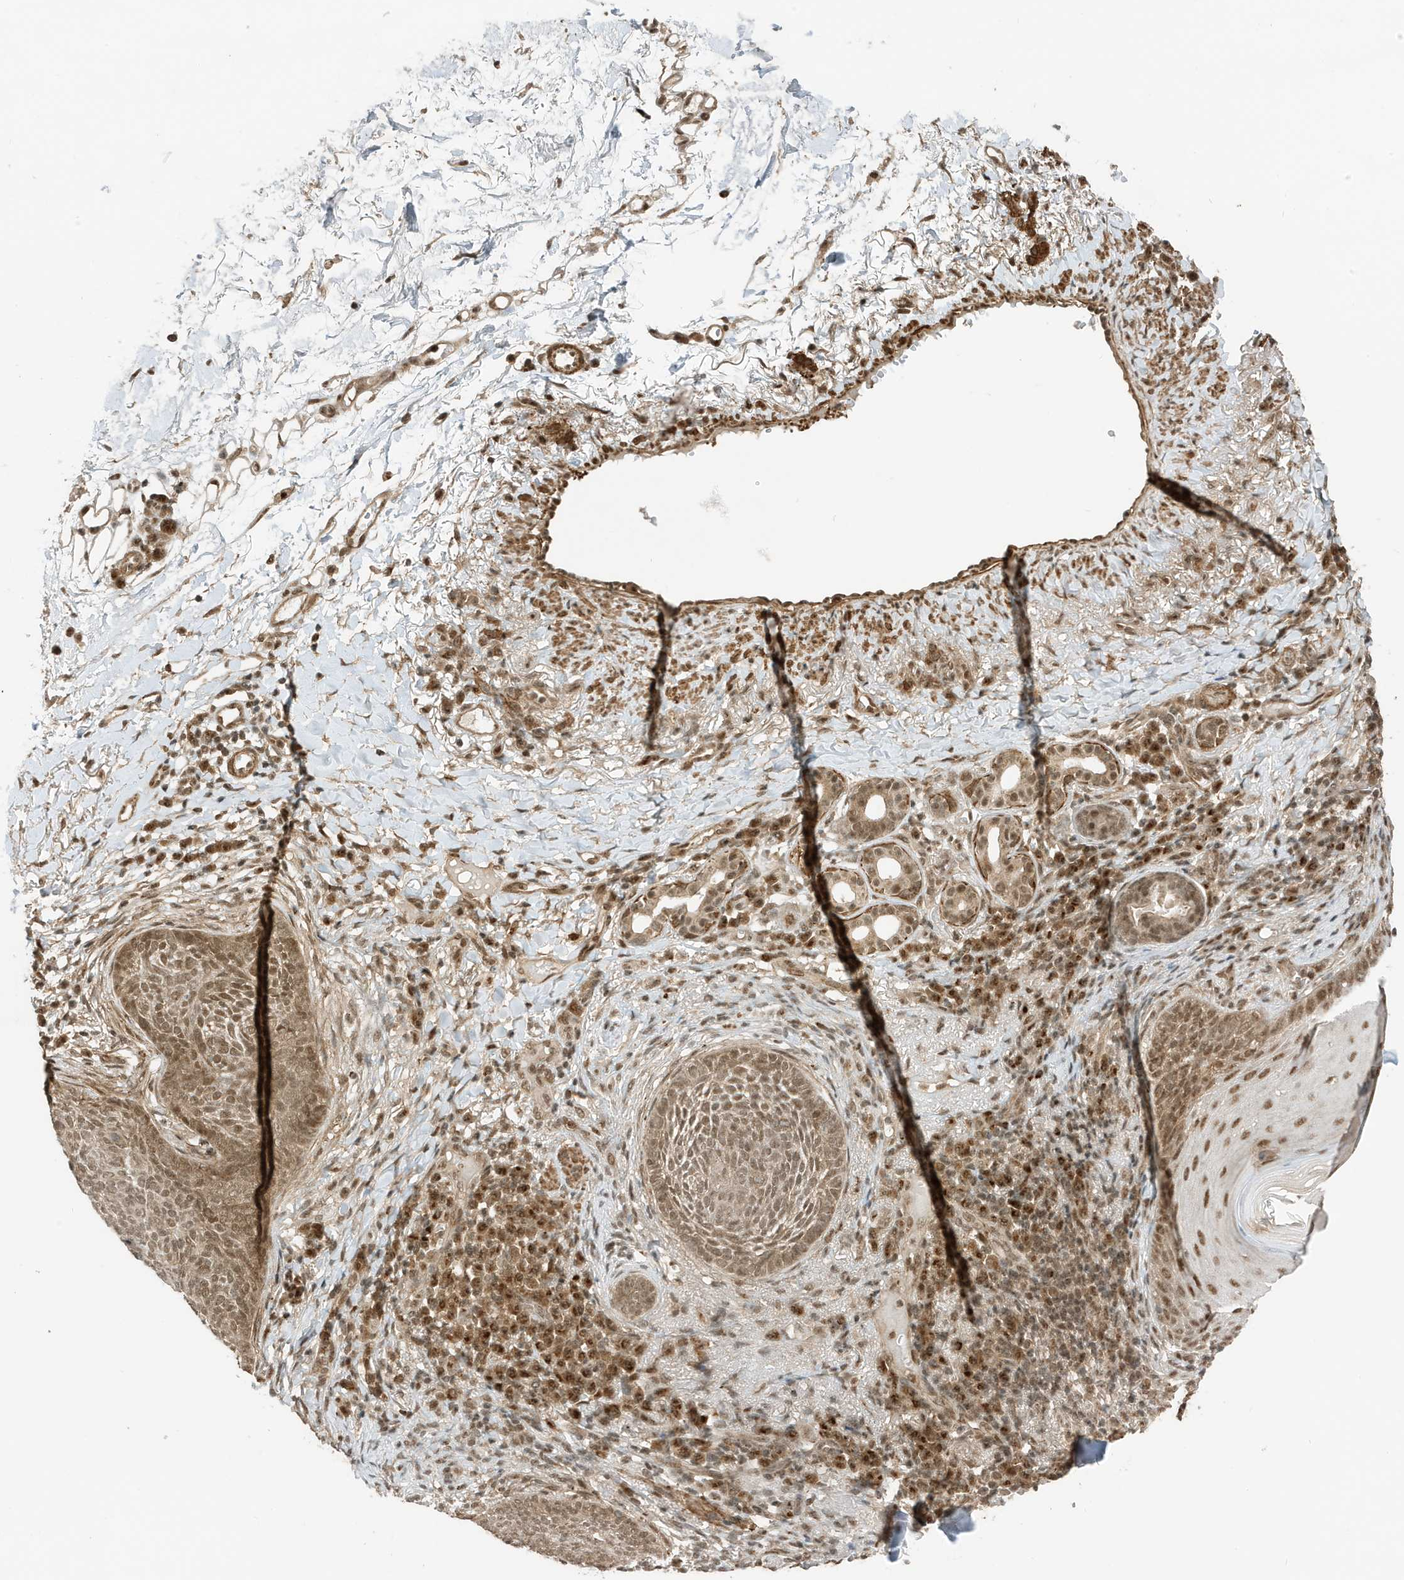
{"staining": {"intensity": "weak", "quantity": ">75%", "location": "cytoplasmic/membranous,nuclear"}, "tissue": "skin cancer", "cell_type": "Tumor cells", "image_type": "cancer", "snomed": [{"axis": "morphology", "description": "Basal cell carcinoma"}, {"axis": "topography", "description": "Skin"}], "caption": "A photomicrograph showing weak cytoplasmic/membranous and nuclear expression in approximately >75% of tumor cells in skin basal cell carcinoma, as visualized by brown immunohistochemical staining.", "gene": "MAST3", "patient": {"sex": "male", "age": 85}}